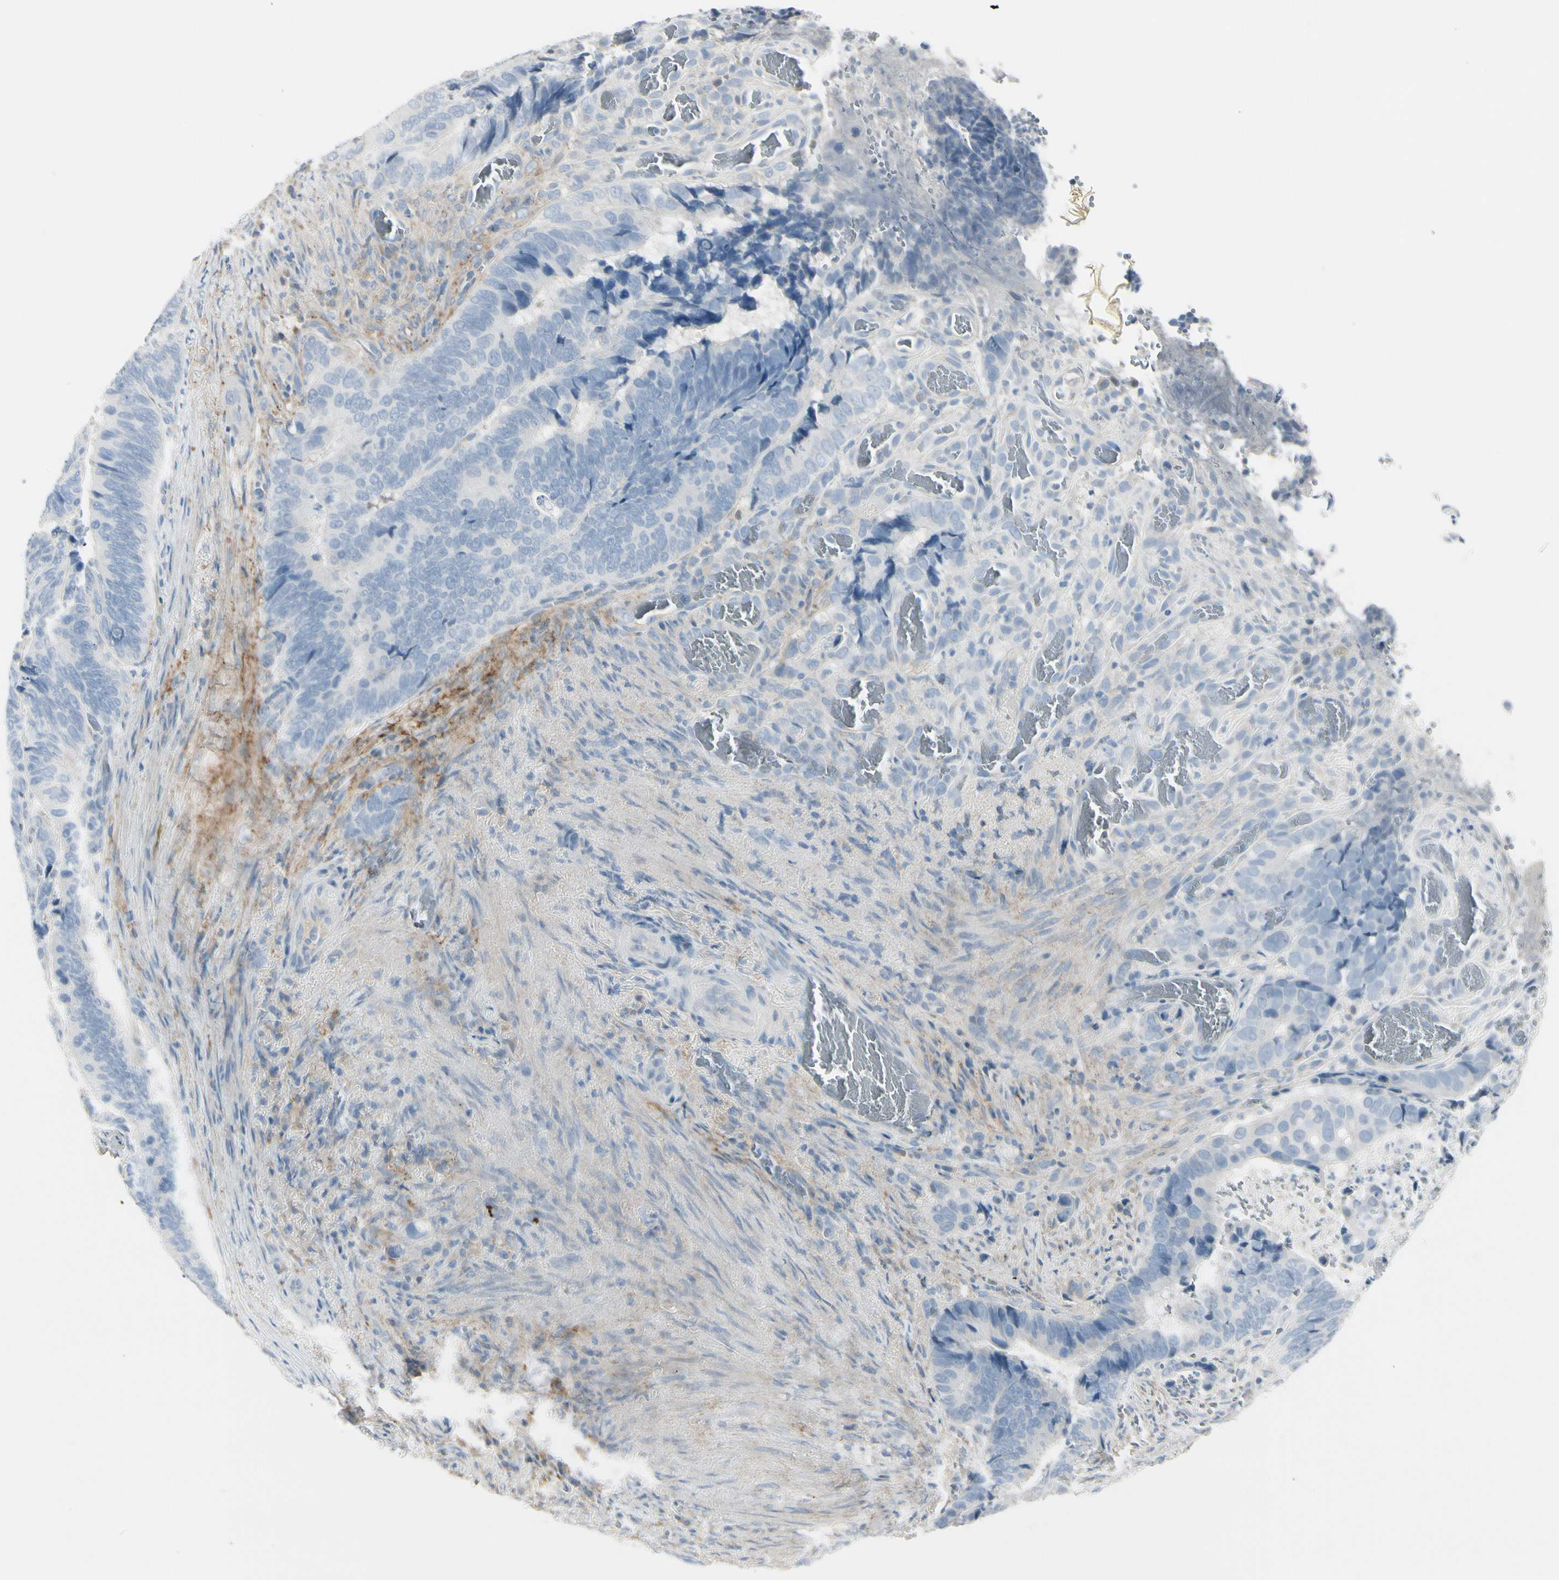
{"staining": {"intensity": "negative", "quantity": "none", "location": "none"}, "tissue": "colorectal cancer", "cell_type": "Tumor cells", "image_type": "cancer", "snomed": [{"axis": "morphology", "description": "Adenocarcinoma, NOS"}, {"axis": "topography", "description": "Colon"}], "caption": "High power microscopy histopathology image of an immunohistochemistry (IHC) histopathology image of colorectal adenocarcinoma, revealing no significant expression in tumor cells.", "gene": "CACNA2D1", "patient": {"sex": "male", "age": 72}}